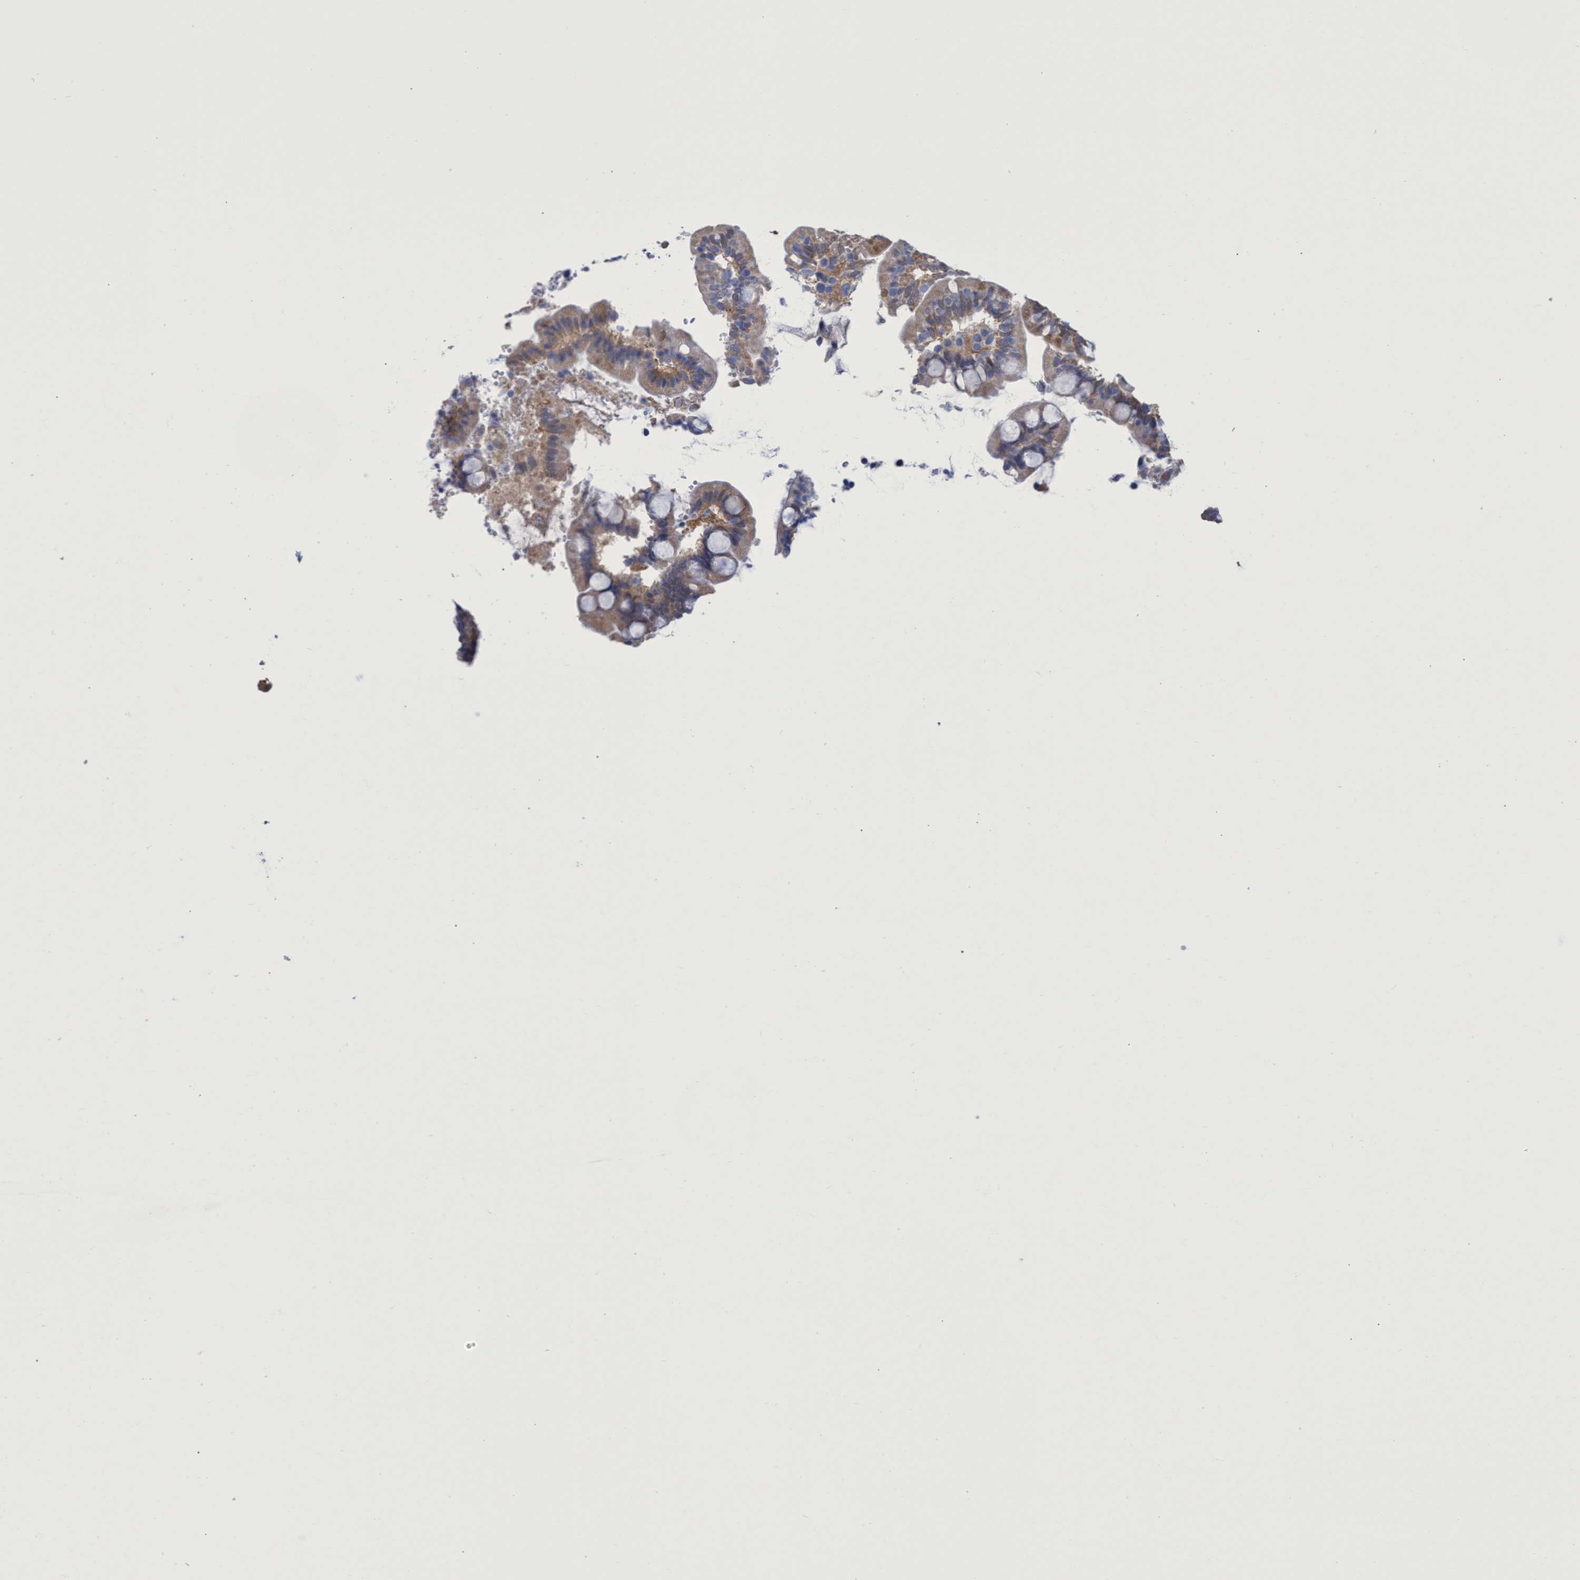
{"staining": {"intensity": "weak", "quantity": "25%-75%", "location": "cytoplasmic/membranous"}, "tissue": "small intestine", "cell_type": "Glandular cells", "image_type": "normal", "snomed": [{"axis": "morphology", "description": "Normal tissue, NOS"}, {"axis": "topography", "description": "Small intestine"}], "caption": "A brown stain labels weak cytoplasmic/membranous staining of a protein in glandular cells of benign small intestine.", "gene": "PNPO", "patient": {"sex": "female", "age": 56}}